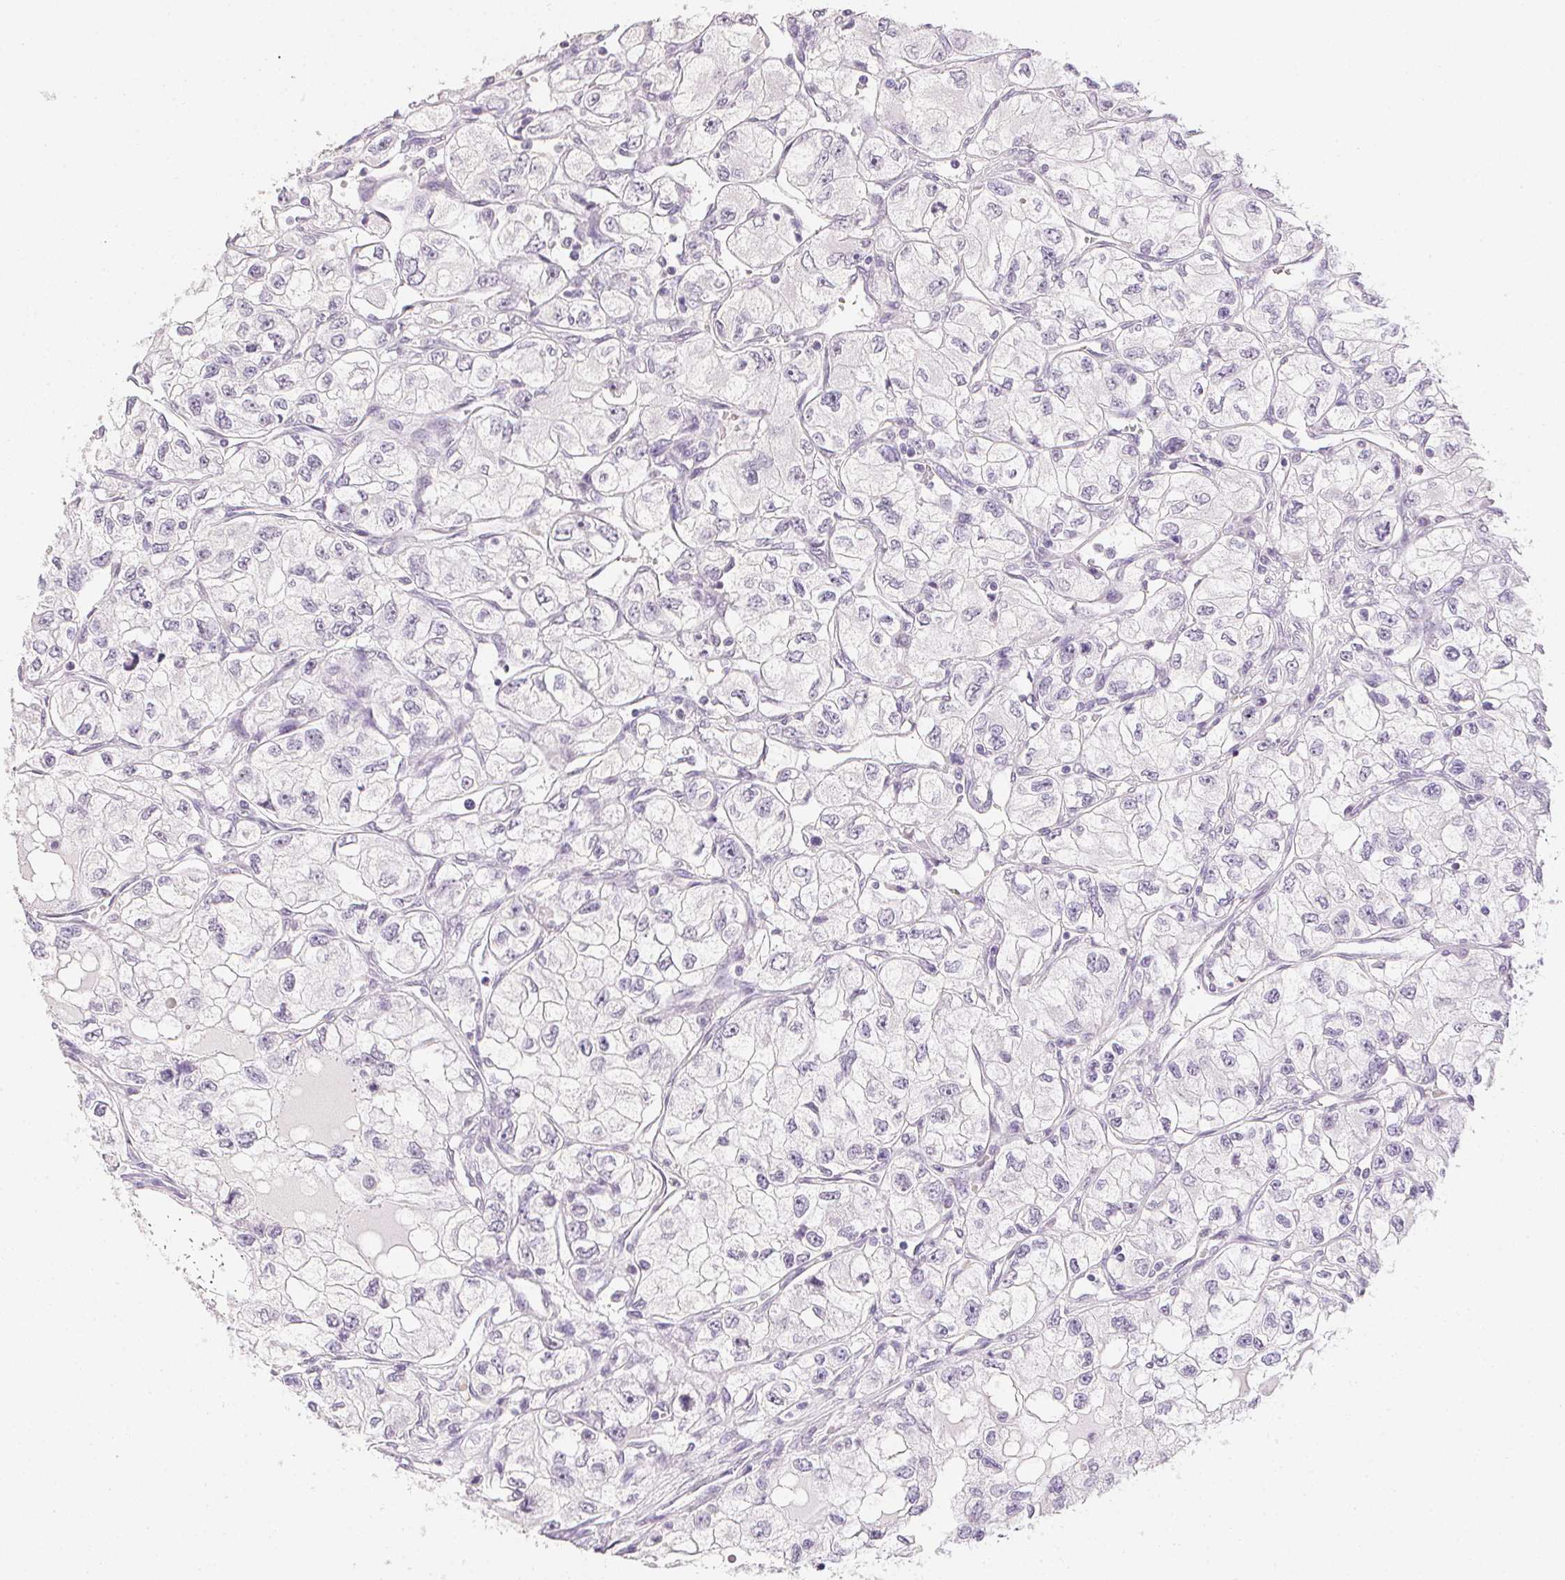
{"staining": {"intensity": "negative", "quantity": "none", "location": "none"}, "tissue": "renal cancer", "cell_type": "Tumor cells", "image_type": "cancer", "snomed": [{"axis": "morphology", "description": "Adenocarcinoma, NOS"}, {"axis": "topography", "description": "Kidney"}], "caption": "Human renal cancer (adenocarcinoma) stained for a protein using IHC demonstrates no expression in tumor cells.", "gene": "PPY", "patient": {"sex": "female", "age": 59}}